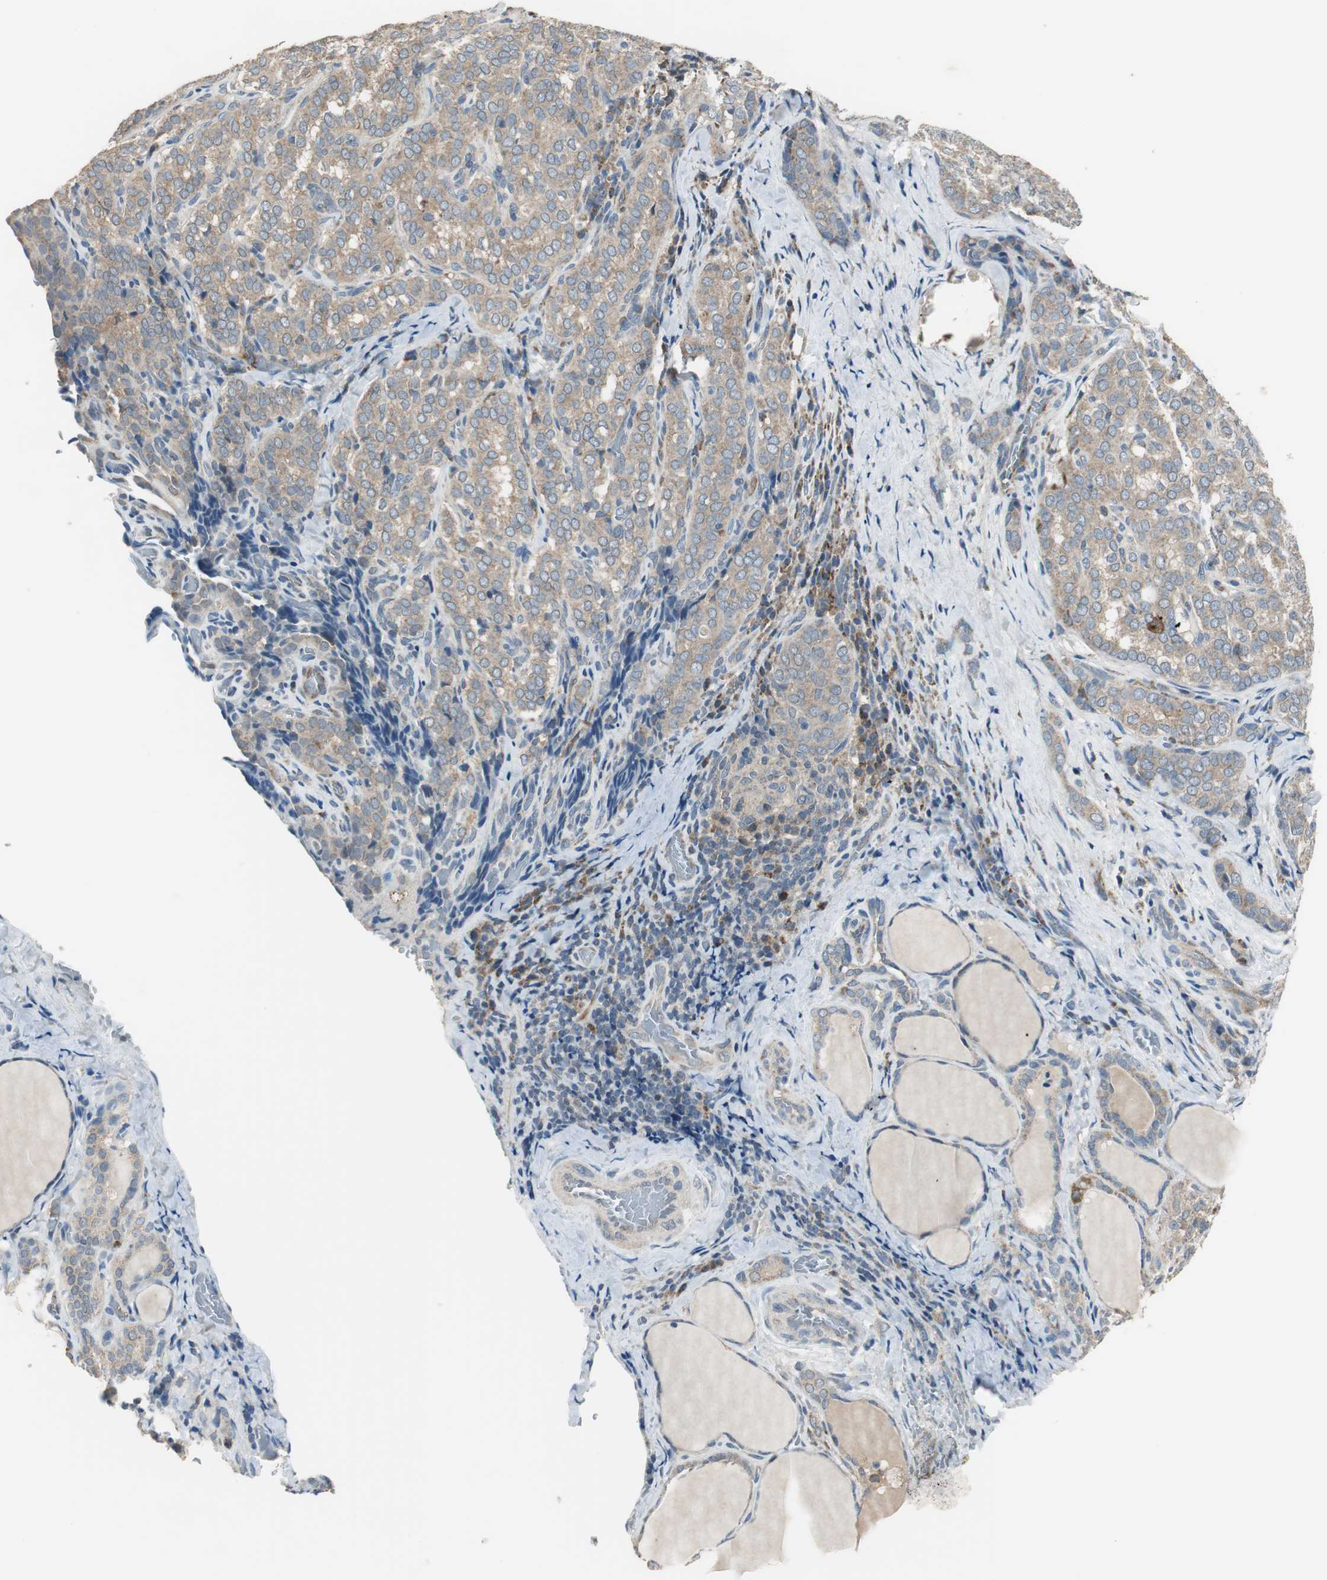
{"staining": {"intensity": "weak", "quantity": ">75%", "location": "cytoplasmic/membranous"}, "tissue": "thyroid cancer", "cell_type": "Tumor cells", "image_type": "cancer", "snomed": [{"axis": "morphology", "description": "Papillary adenocarcinoma, NOS"}, {"axis": "topography", "description": "Thyroid gland"}], "caption": "Immunohistochemistry (DAB (3,3'-diaminobenzidine)) staining of human papillary adenocarcinoma (thyroid) exhibits weak cytoplasmic/membranous protein staining in about >75% of tumor cells.", "gene": "MSTO1", "patient": {"sex": "female", "age": 30}}